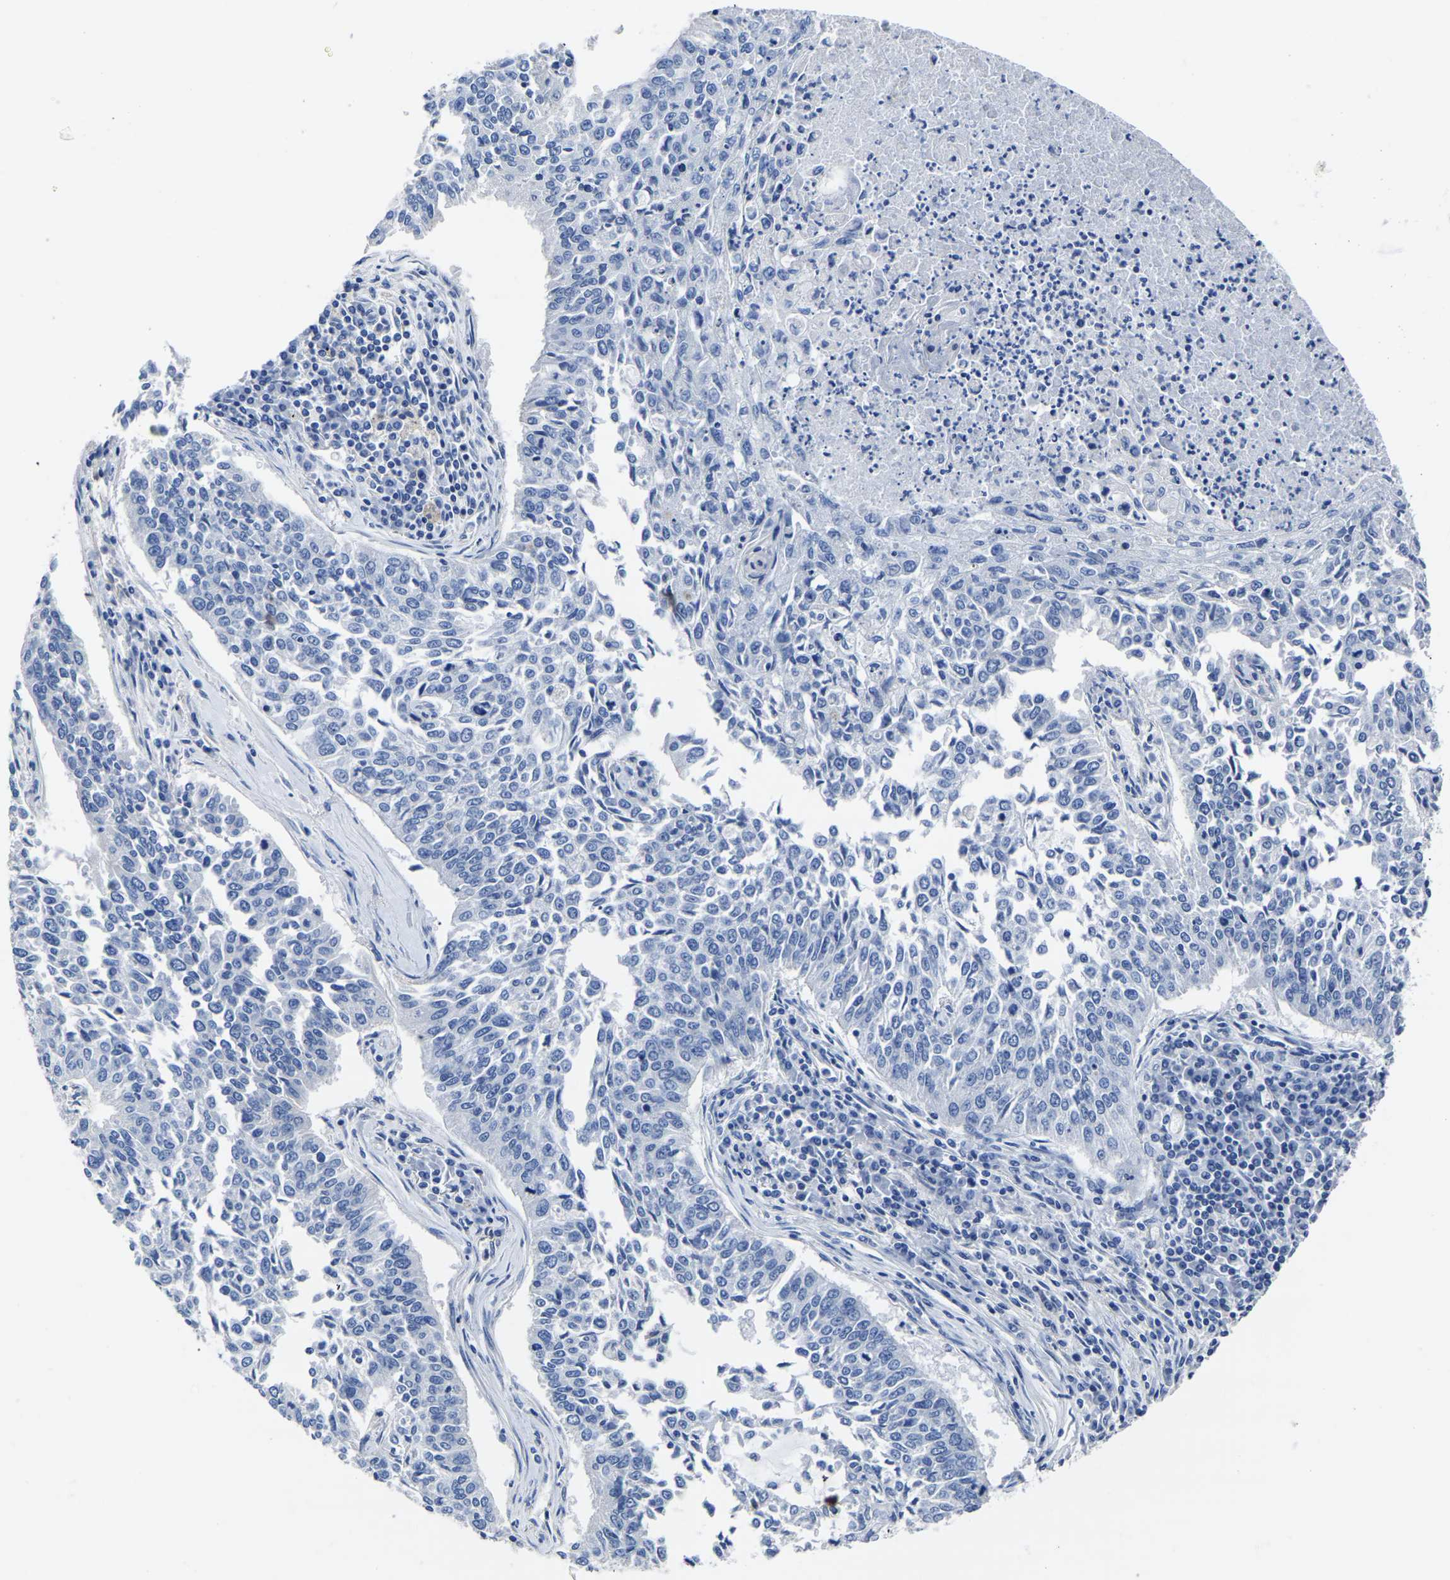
{"staining": {"intensity": "negative", "quantity": "none", "location": "none"}, "tissue": "lung cancer", "cell_type": "Tumor cells", "image_type": "cancer", "snomed": [{"axis": "morphology", "description": "Normal tissue, NOS"}, {"axis": "morphology", "description": "Squamous cell carcinoma, NOS"}, {"axis": "topography", "description": "Cartilage tissue"}, {"axis": "topography", "description": "Bronchus"}, {"axis": "topography", "description": "Lung"}], "caption": "Lung cancer (squamous cell carcinoma) was stained to show a protein in brown. There is no significant expression in tumor cells.", "gene": "SLC45A3", "patient": {"sex": "female", "age": 49}}